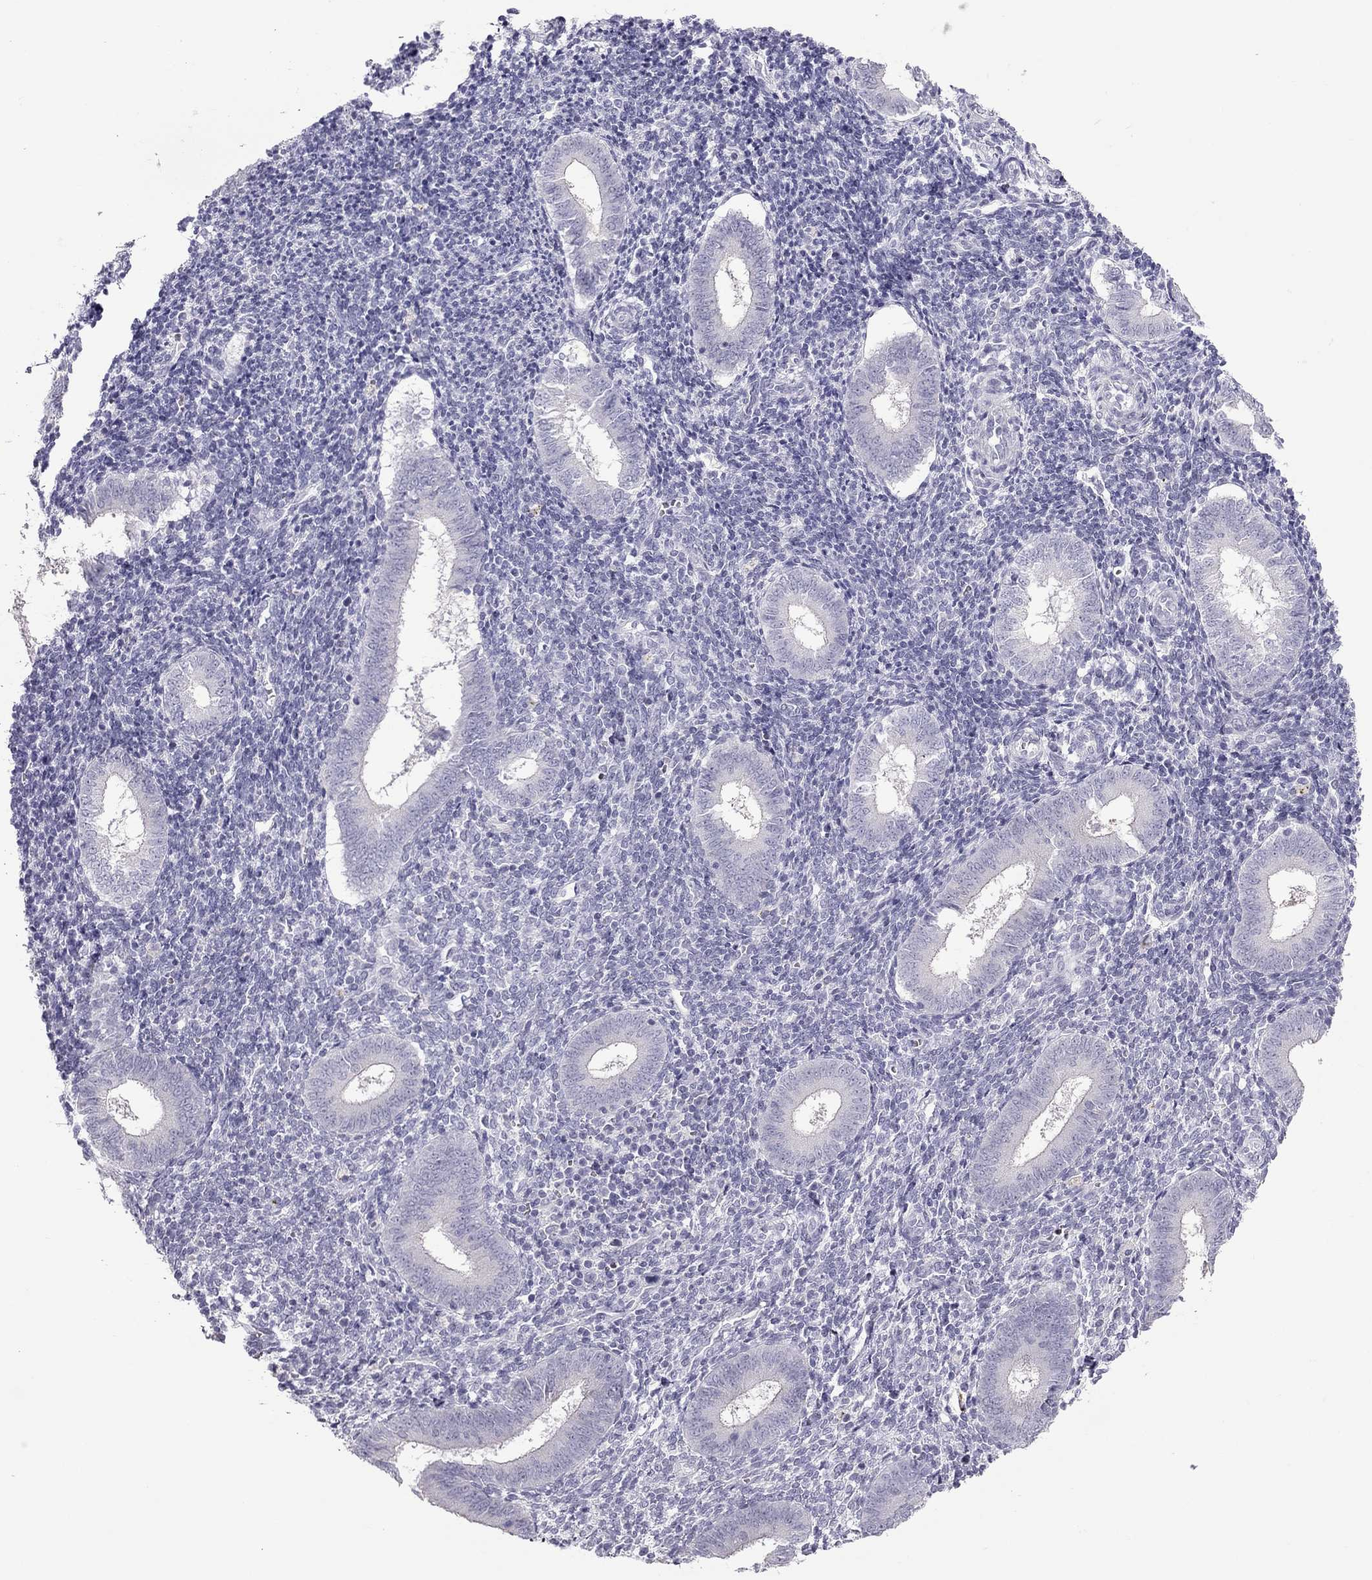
{"staining": {"intensity": "negative", "quantity": "none", "location": "none"}, "tissue": "endometrium", "cell_type": "Cells in endometrial stroma", "image_type": "normal", "snomed": [{"axis": "morphology", "description": "Normal tissue, NOS"}, {"axis": "topography", "description": "Endometrium"}], "caption": "IHC photomicrograph of benign human endometrium stained for a protein (brown), which exhibits no expression in cells in endometrial stroma. (DAB immunohistochemistry (IHC), high magnification).", "gene": "TEX14", "patient": {"sex": "female", "age": 25}}